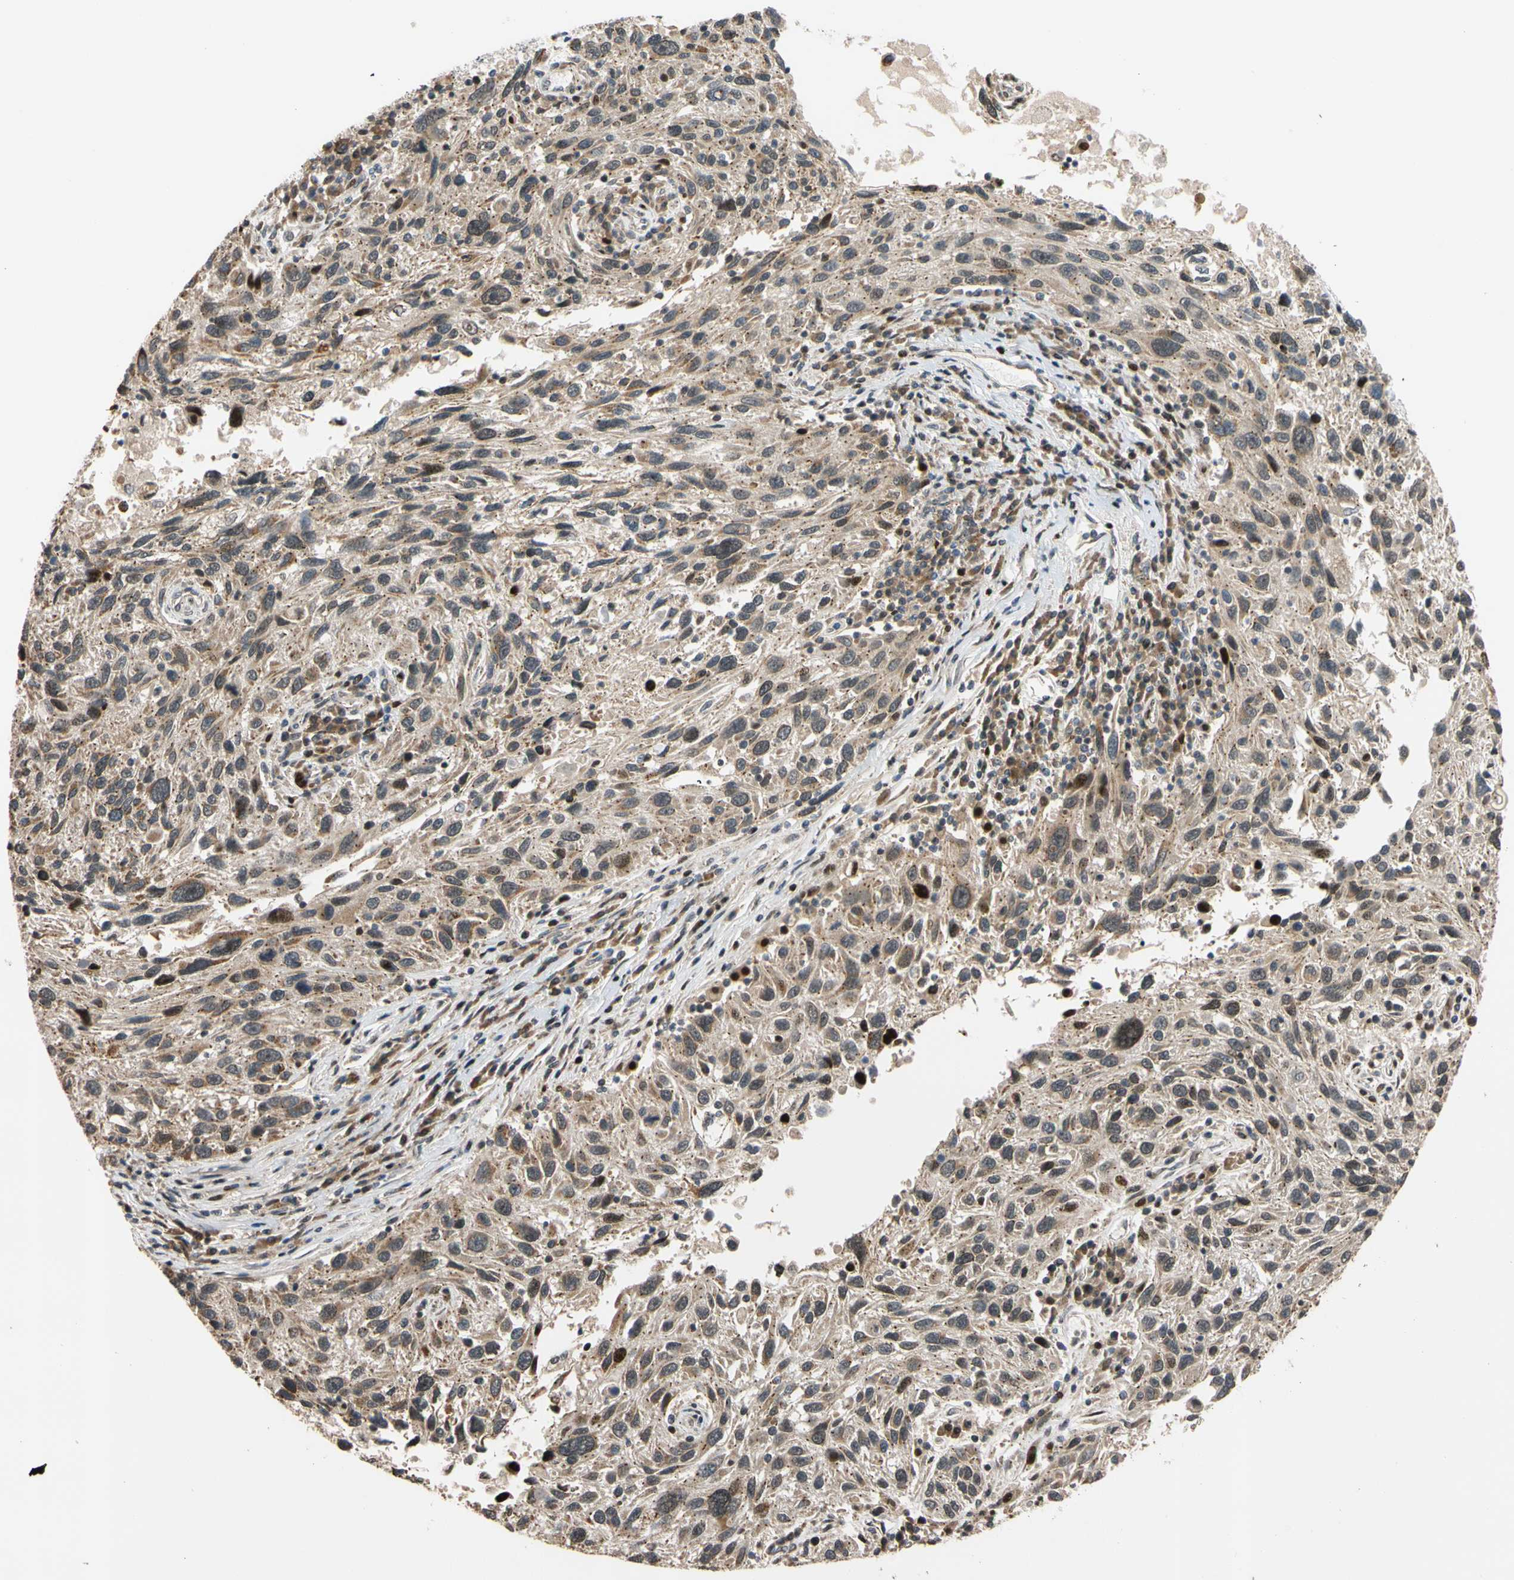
{"staining": {"intensity": "moderate", "quantity": "25%-75%", "location": "cytoplasmic/membranous"}, "tissue": "melanoma", "cell_type": "Tumor cells", "image_type": "cancer", "snomed": [{"axis": "morphology", "description": "Malignant melanoma, NOS"}, {"axis": "topography", "description": "Skin"}], "caption": "The histopathology image shows staining of melanoma, revealing moderate cytoplasmic/membranous protein expression (brown color) within tumor cells. The staining is performed using DAB brown chromogen to label protein expression. The nuclei are counter-stained blue using hematoxylin.", "gene": "IP6K2", "patient": {"sex": "male", "age": 53}}